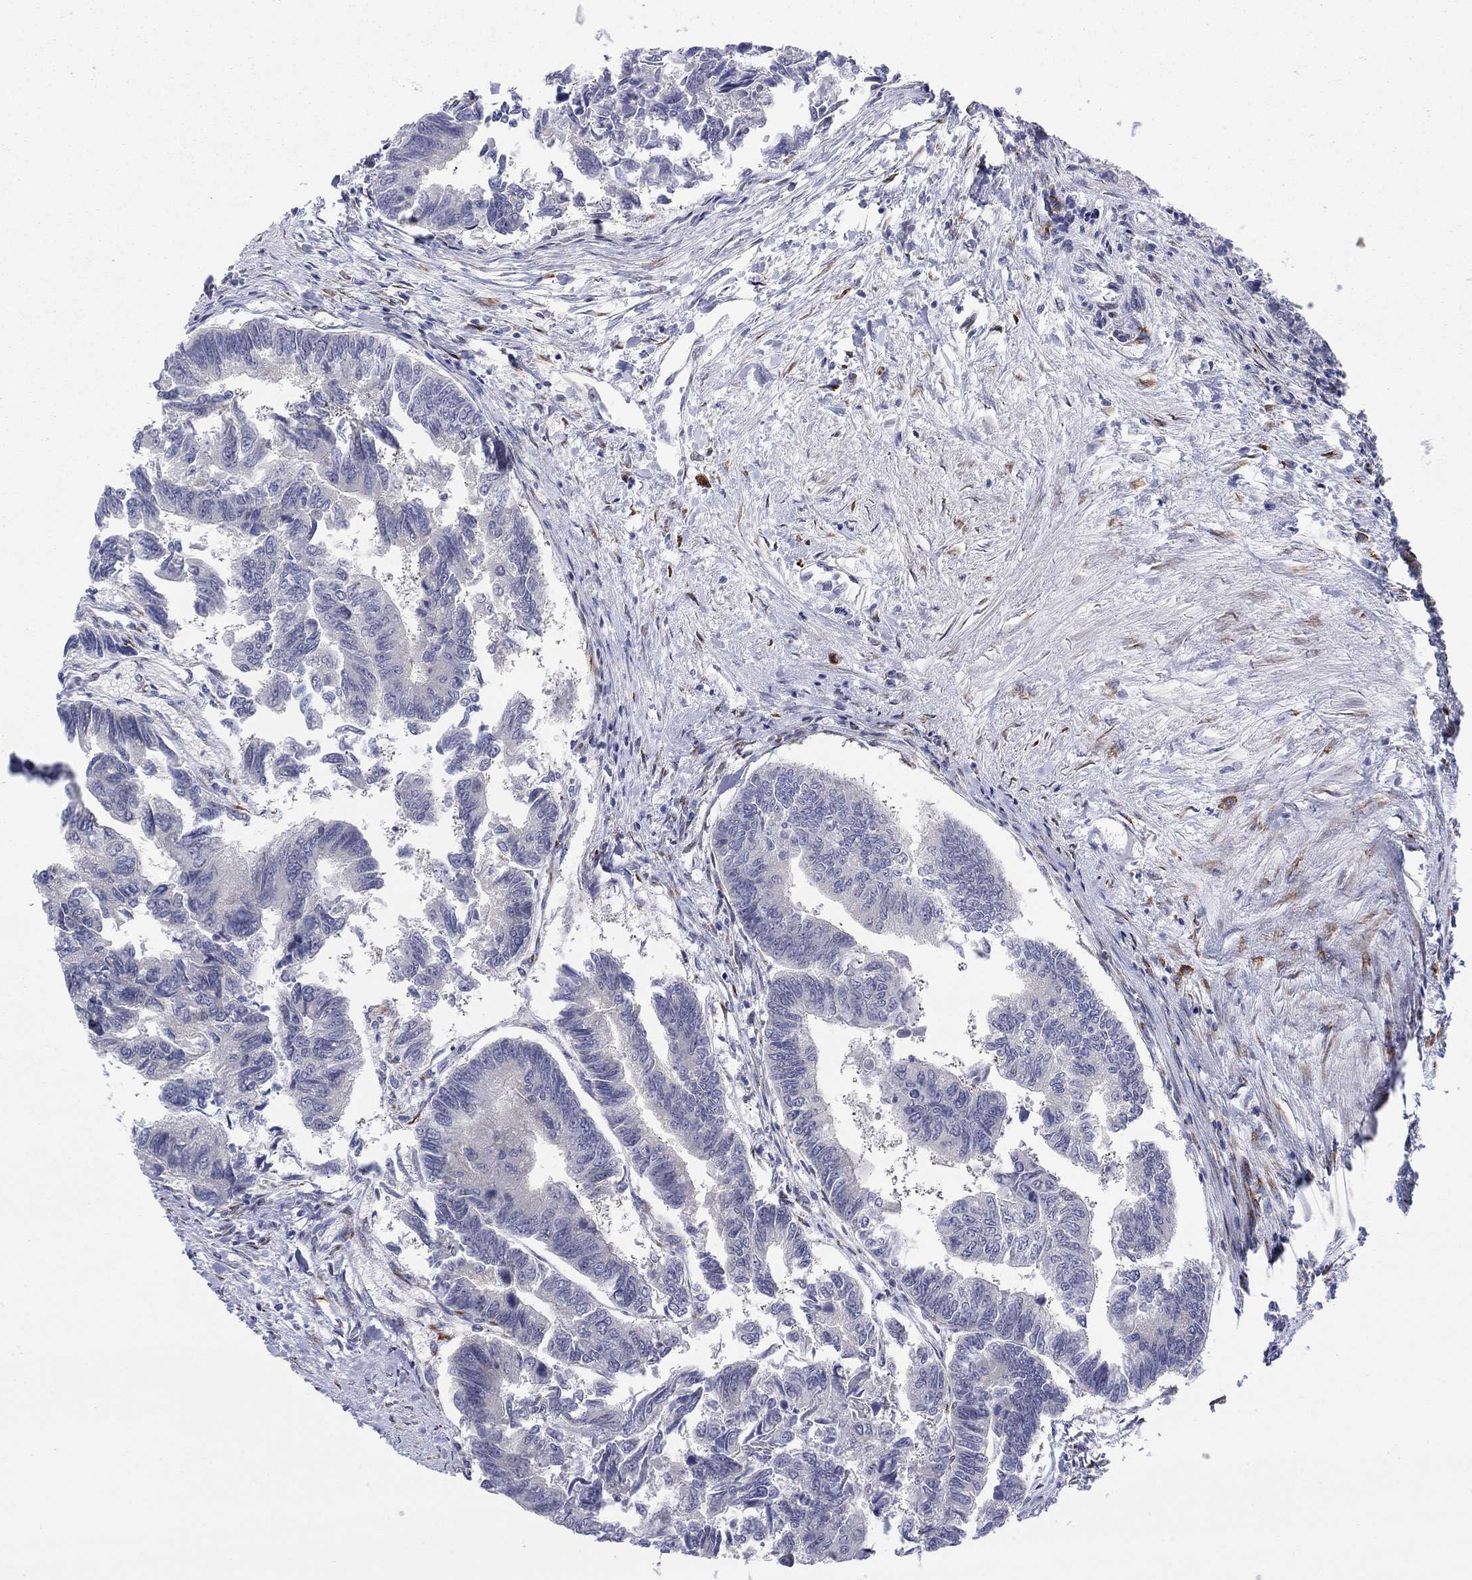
{"staining": {"intensity": "negative", "quantity": "none", "location": "none"}, "tissue": "colorectal cancer", "cell_type": "Tumor cells", "image_type": "cancer", "snomed": [{"axis": "morphology", "description": "Adenocarcinoma, NOS"}, {"axis": "topography", "description": "Colon"}], "caption": "Colorectal cancer was stained to show a protein in brown. There is no significant expression in tumor cells. Nuclei are stained in blue.", "gene": "TTC21B", "patient": {"sex": "female", "age": 65}}